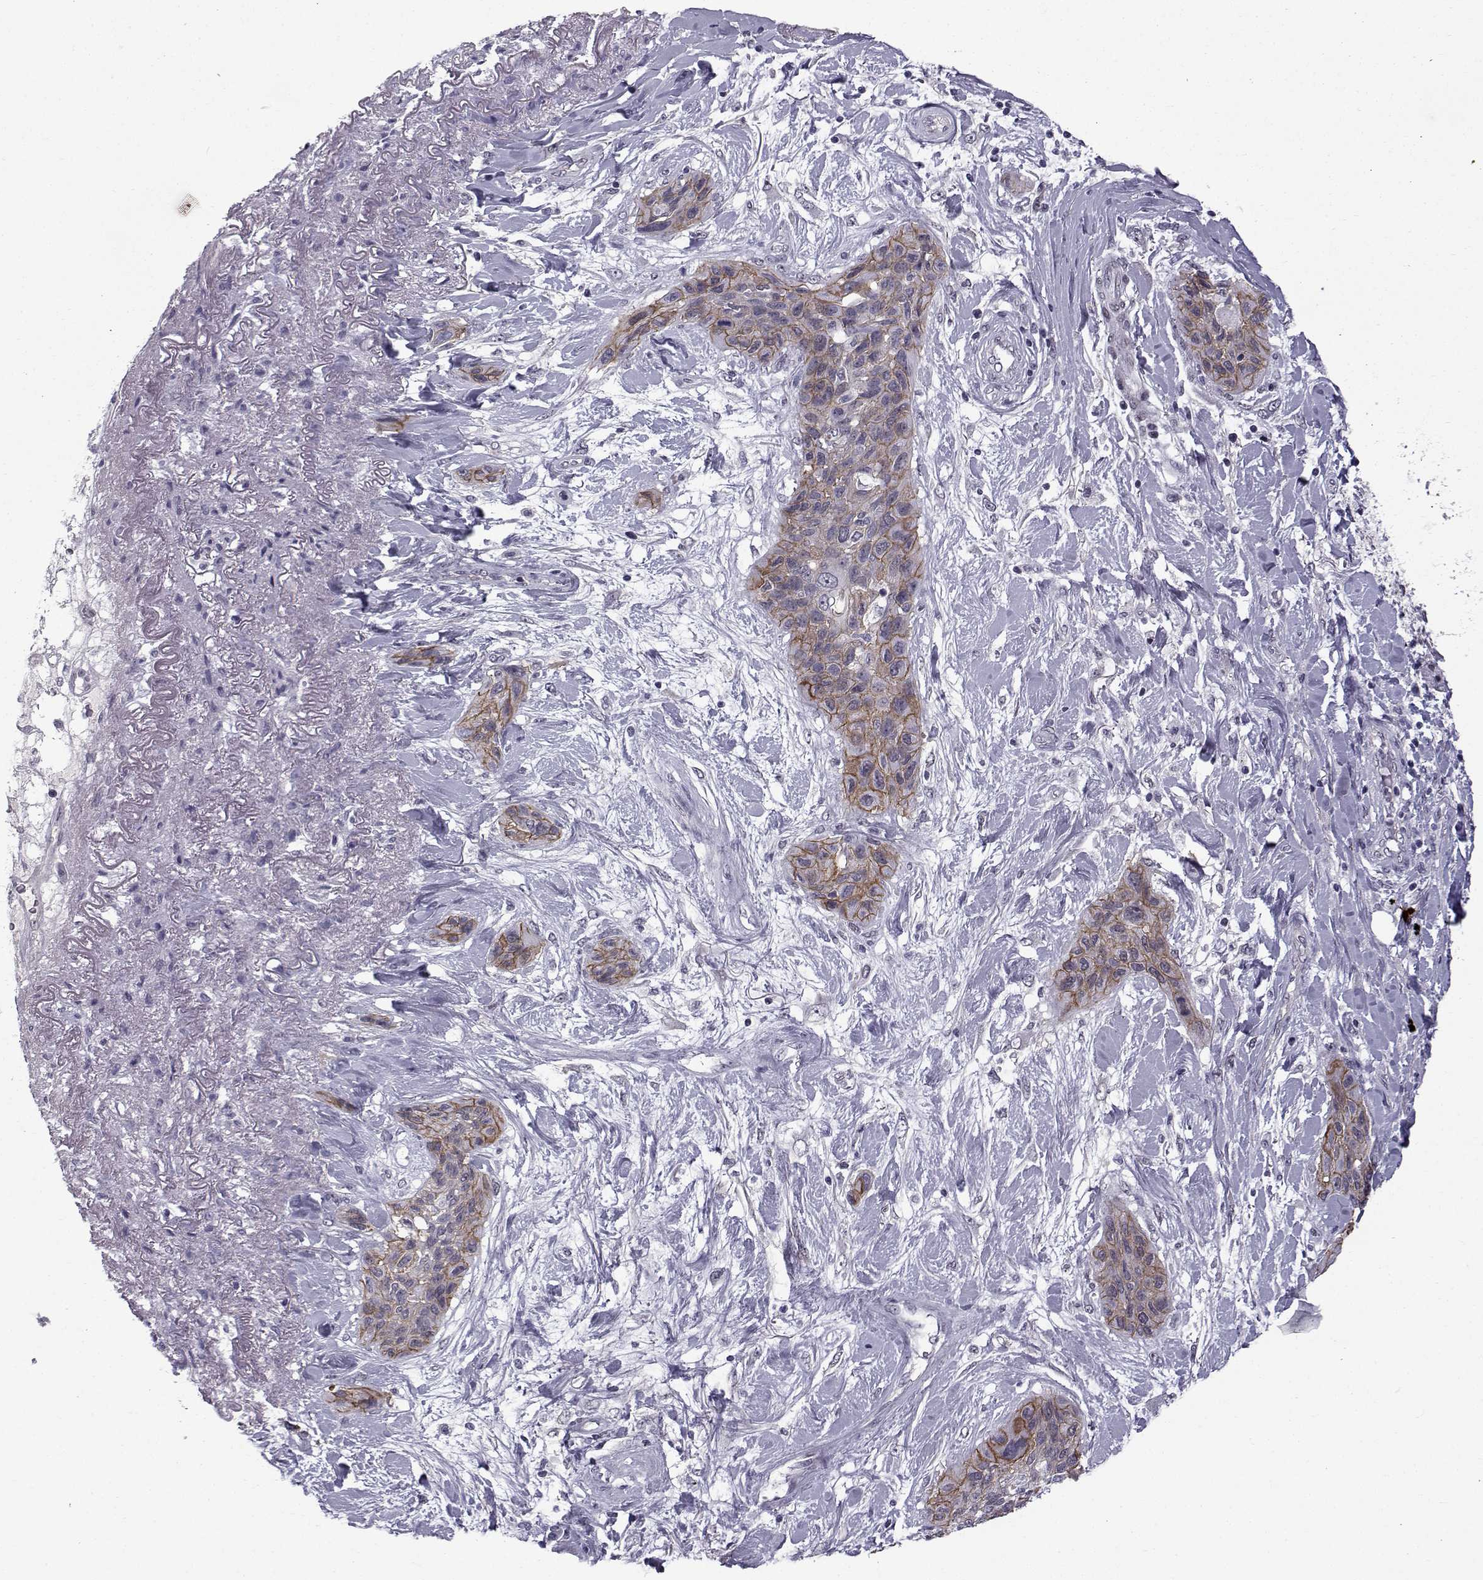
{"staining": {"intensity": "strong", "quantity": "<25%", "location": "cytoplasmic/membranous"}, "tissue": "lung cancer", "cell_type": "Tumor cells", "image_type": "cancer", "snomed": [{"axis": "morphology", "description": "Squamous cell carcinoma, NOS"}, {"axis": "topography", "description": "Lung"}], "caption": "Protein staining of lung squamous cell carcinoma tissue shows strong cytoplasmic/membranous positivity in approximately <25% of tumor cells.", "gene": "RBM24", "patient": {"sex": "female", "age": 70}}